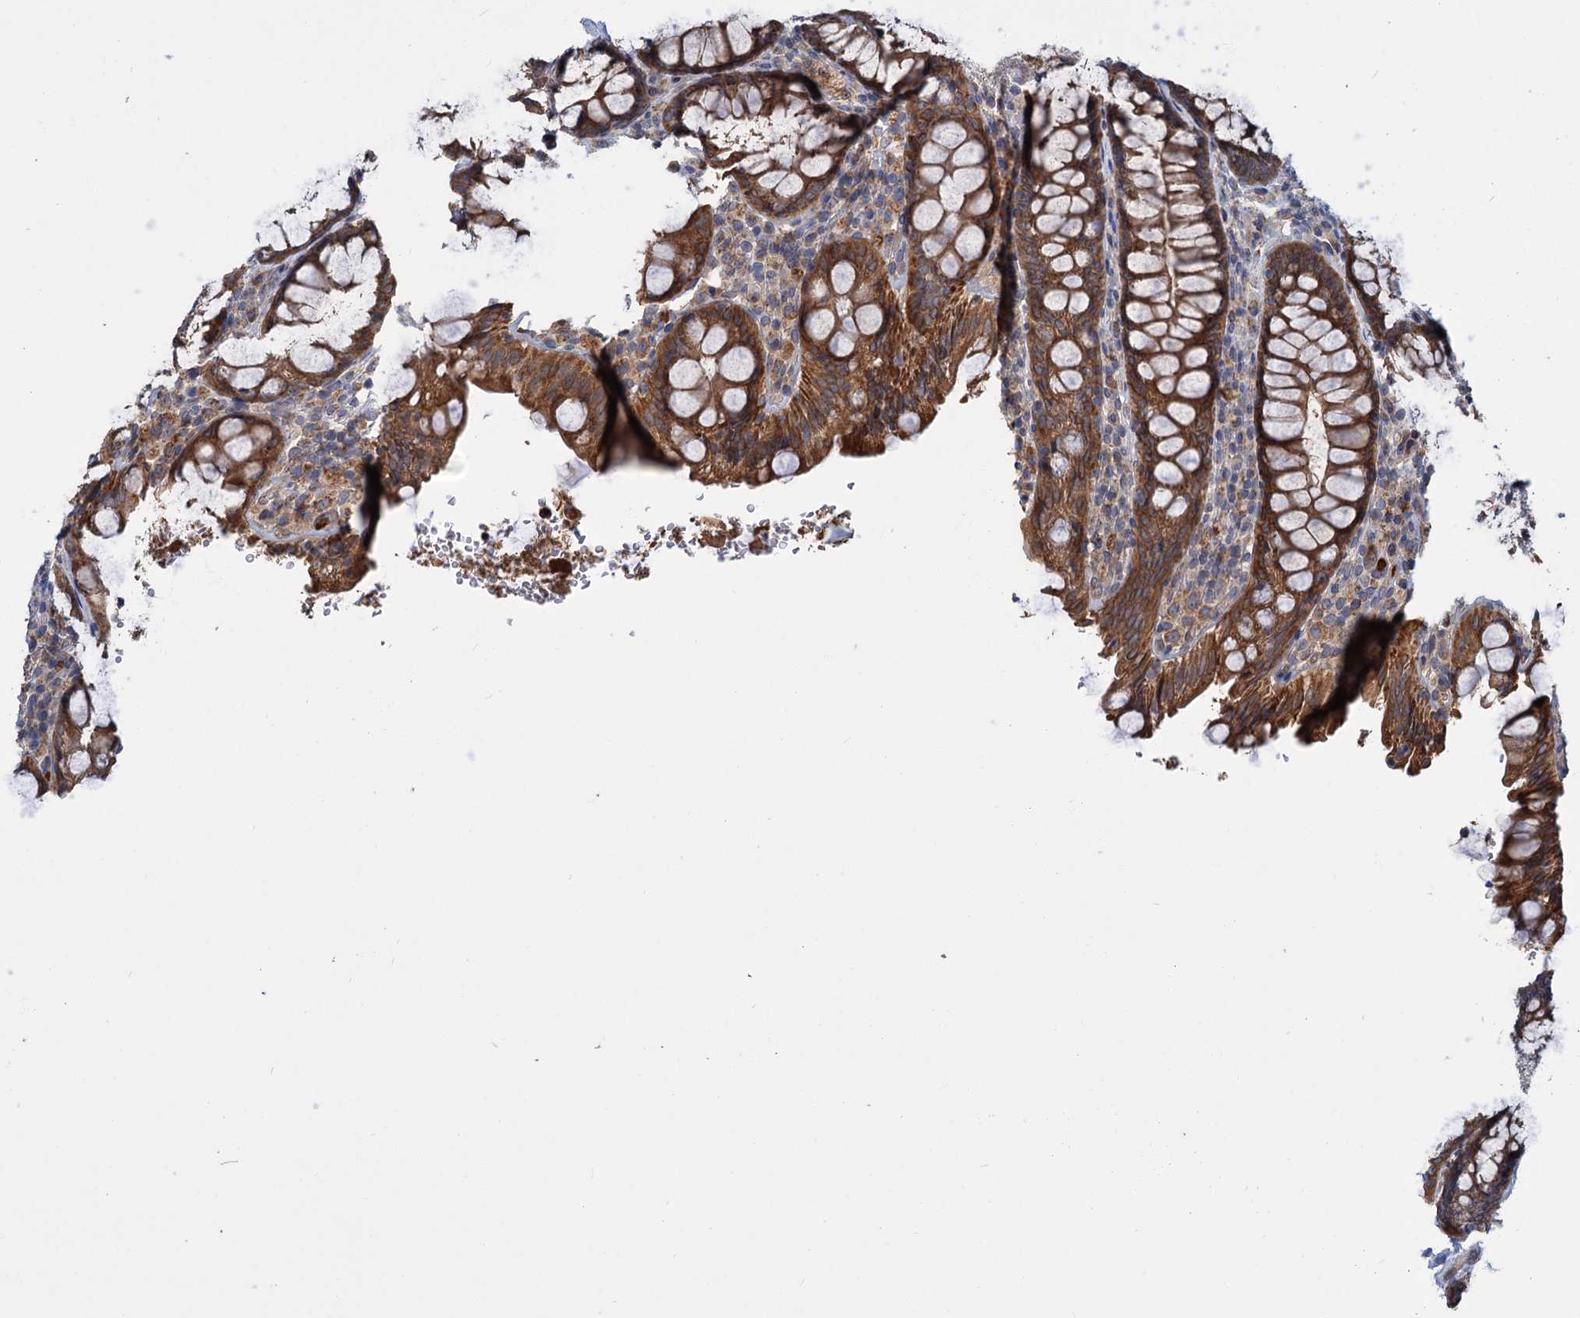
{"staining": {"intensity": "moderate", "quantity": ">75%", "location": "cytoplasmic/membranous"}, "tissue": "rectum", "cell_type": "Glandular cells", "image_type": "normal", "snomed": [{"axis": "morphology", "description": "Normal tissue, NOS"}, {"axis": "topography", "description": "Rectum"}], "caption": "Immunohistochemical staining of unremarkable human rectum shows moderate cytoplasmic/membranous protein expression in about >75% of glandular cells. (DAB (3,3'-diaminobenzidine) IHC with brightfield microscopy, high magnification).", "gene": "DYNC2H1", "patient": {"sex": "male", "age": 83}}